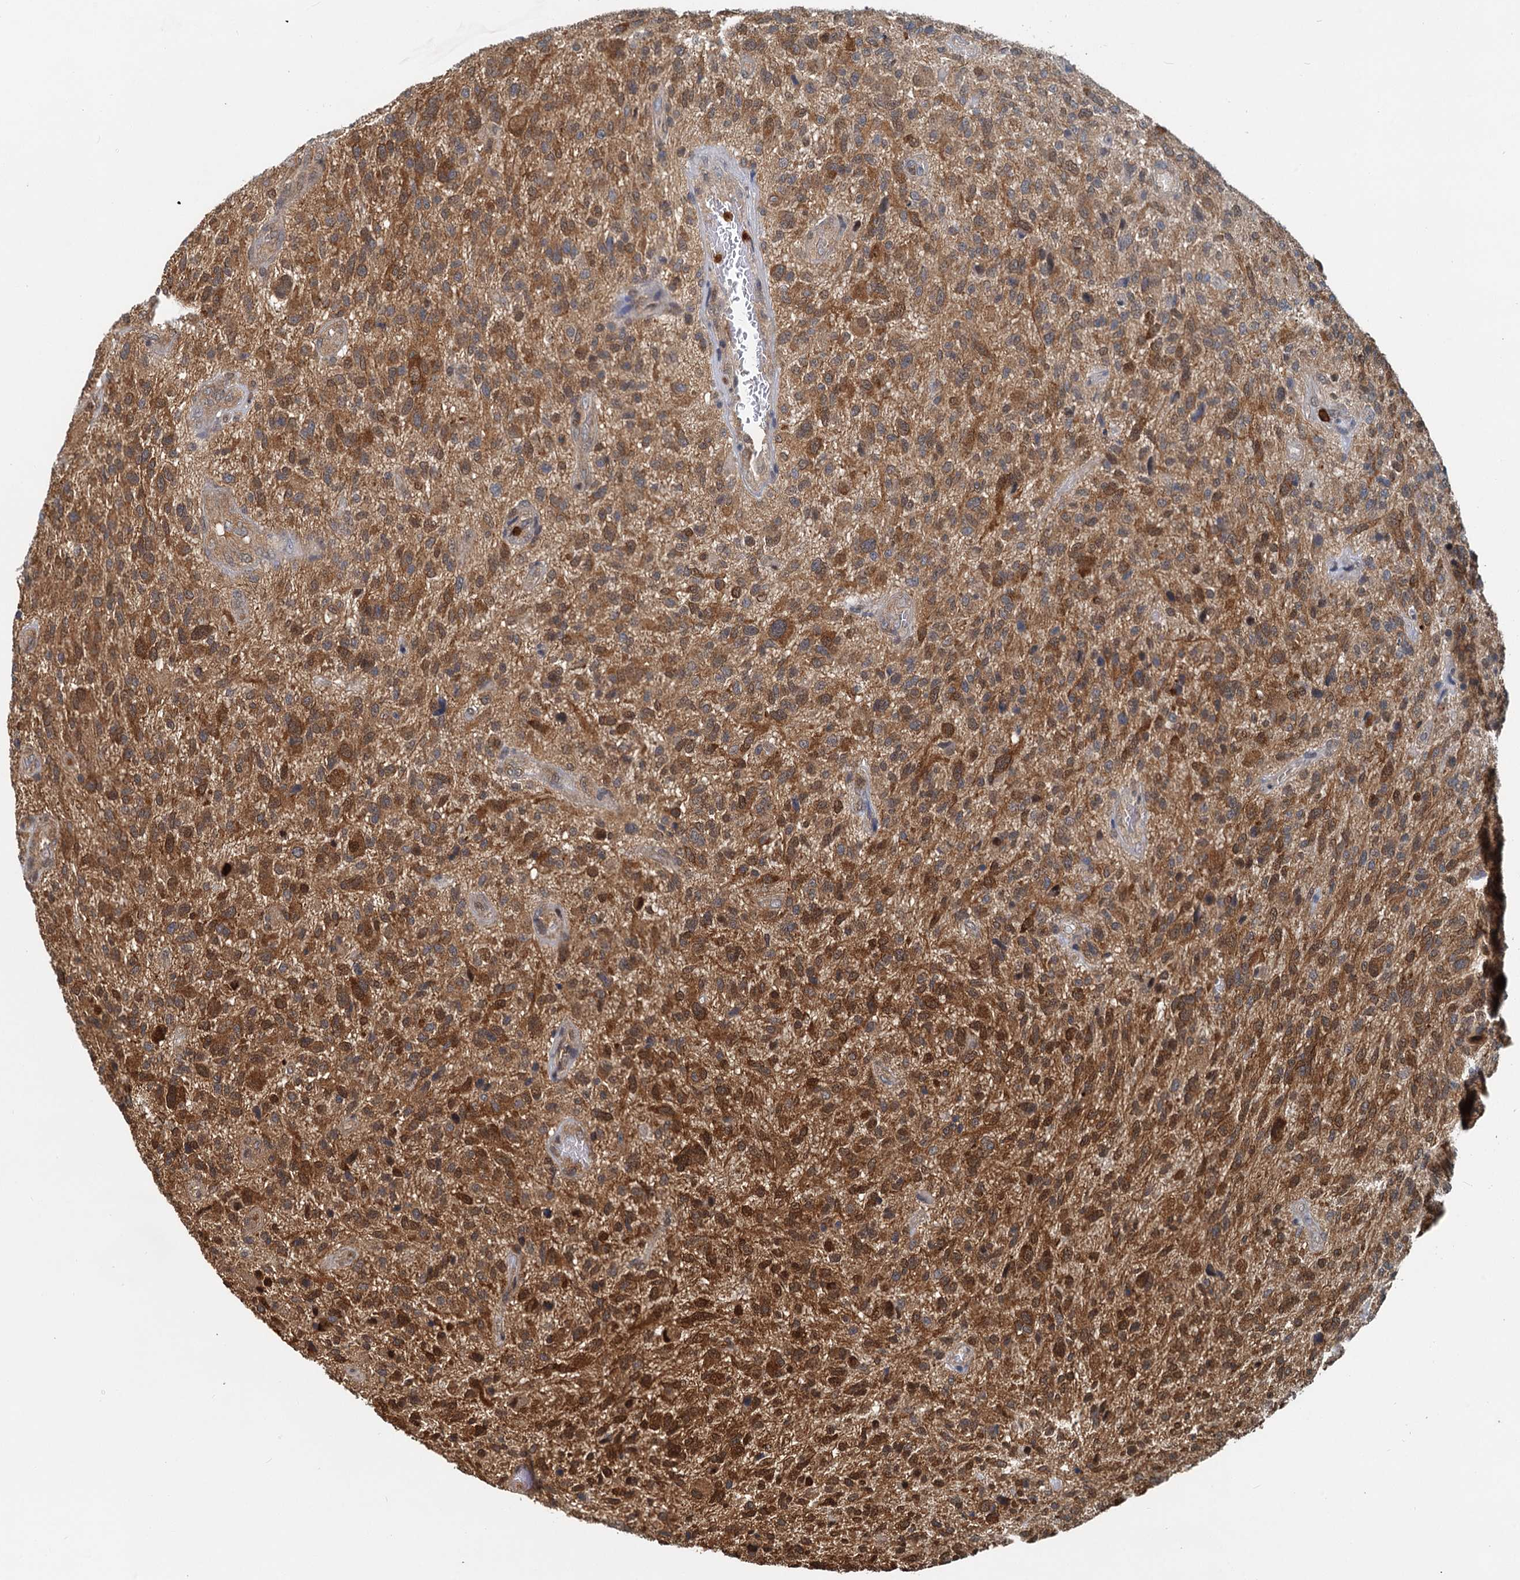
{"staining": {"intensity": "moderate", "quantity": ">75%", "location": "cytoplasmic/membranous"}, "tissue": "glioma", "cell_type": "Tumor cells", "image_type": "cancer", "snomed": [{"axis": "morphology", "description": "Glioma, malignant, High grade"}, {"axis": "topography", "description": "Brain"}], "caption": "IHC photomicrograph of malignant glioma (high-grade) stained for a protein (brown), which shows medium levels of moderate cytoplasmic/membranous positivity in approximately >75% of tumor cells.", "gene": "GPI", "patient": {"sex": "male", "age": 47}}